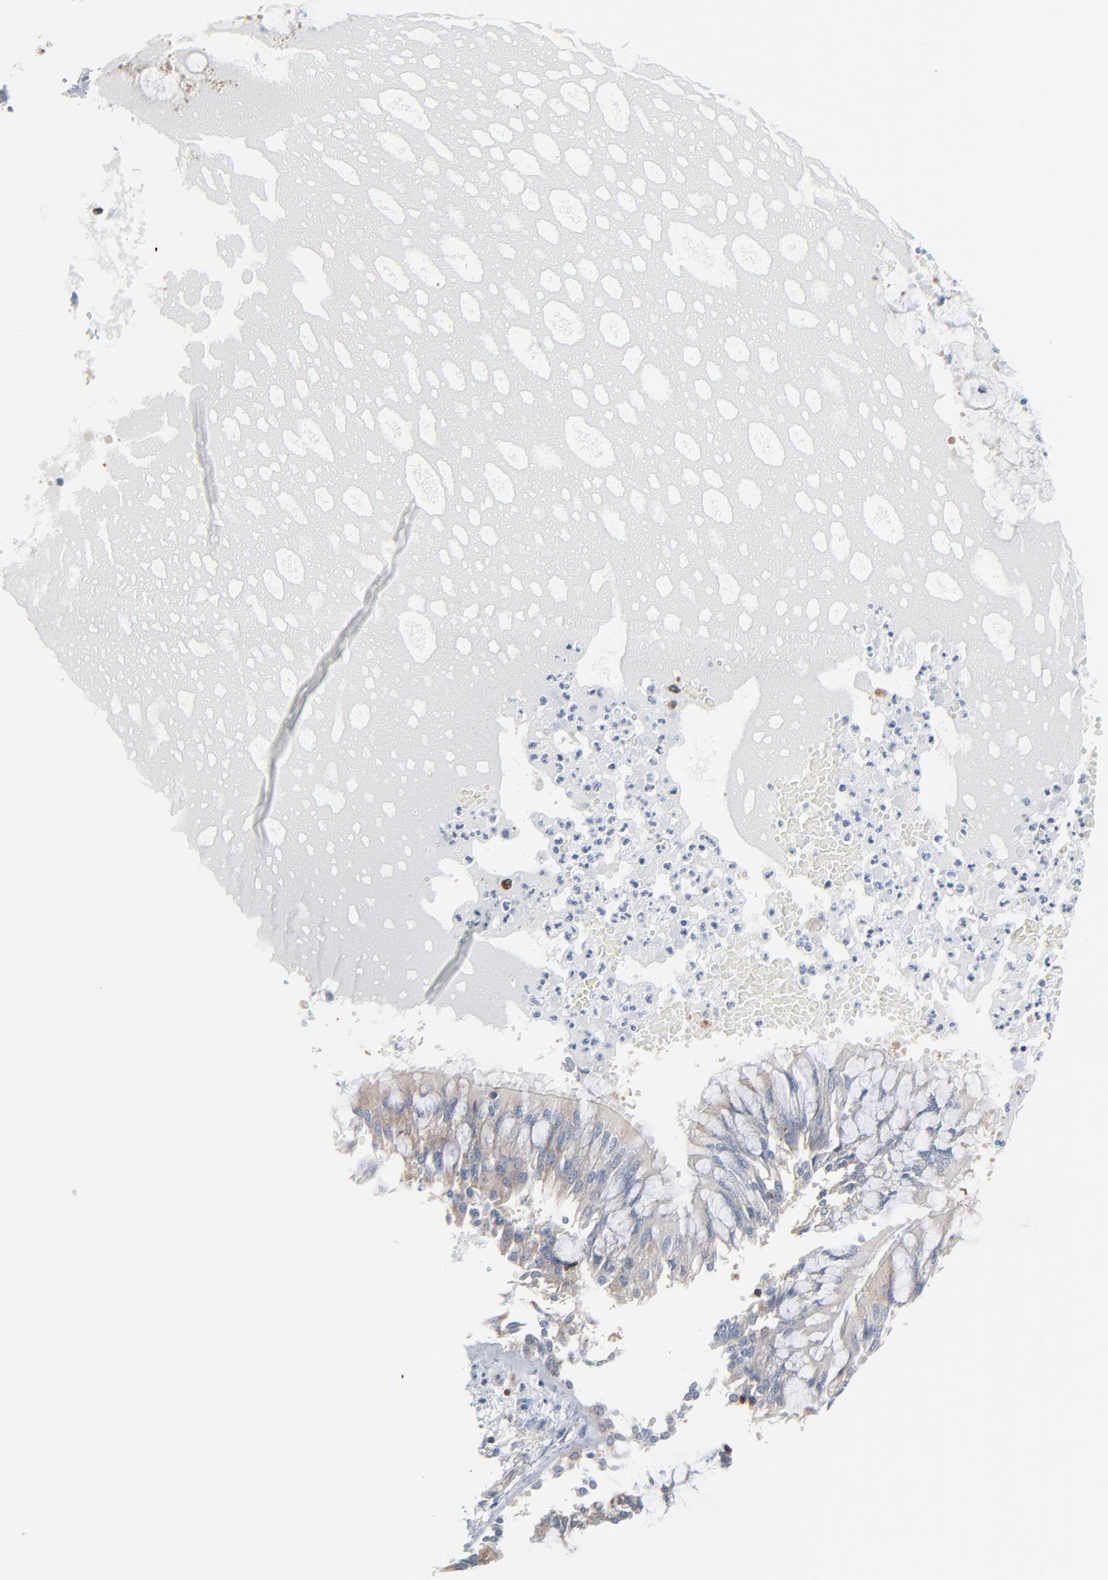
{"staining": {"intensity": "moderate", "quantity": ">75%", "location": "cytoplasmic/membranous"}, "tissue": "bronchus", "cell_type": "Respiratory epithelial cells", "image_type": "normal", "snomed": [{"axis": "morphology", "description": "Normal tissue, NOS"}, {"axis": "topography", "description": "Cartilage tissue"}, {"axis": "topography", "description": "Bronchus"}, {"axis": "topography", "description": "Lung"}], "caption": "Protein analysis of benign bronchus reveals moderate cytoplasmic/membranous expression in about >75% of respiratory epithelial cells.", "gene": "OPTN", "patient": {"sex": "female", "age": 49}}